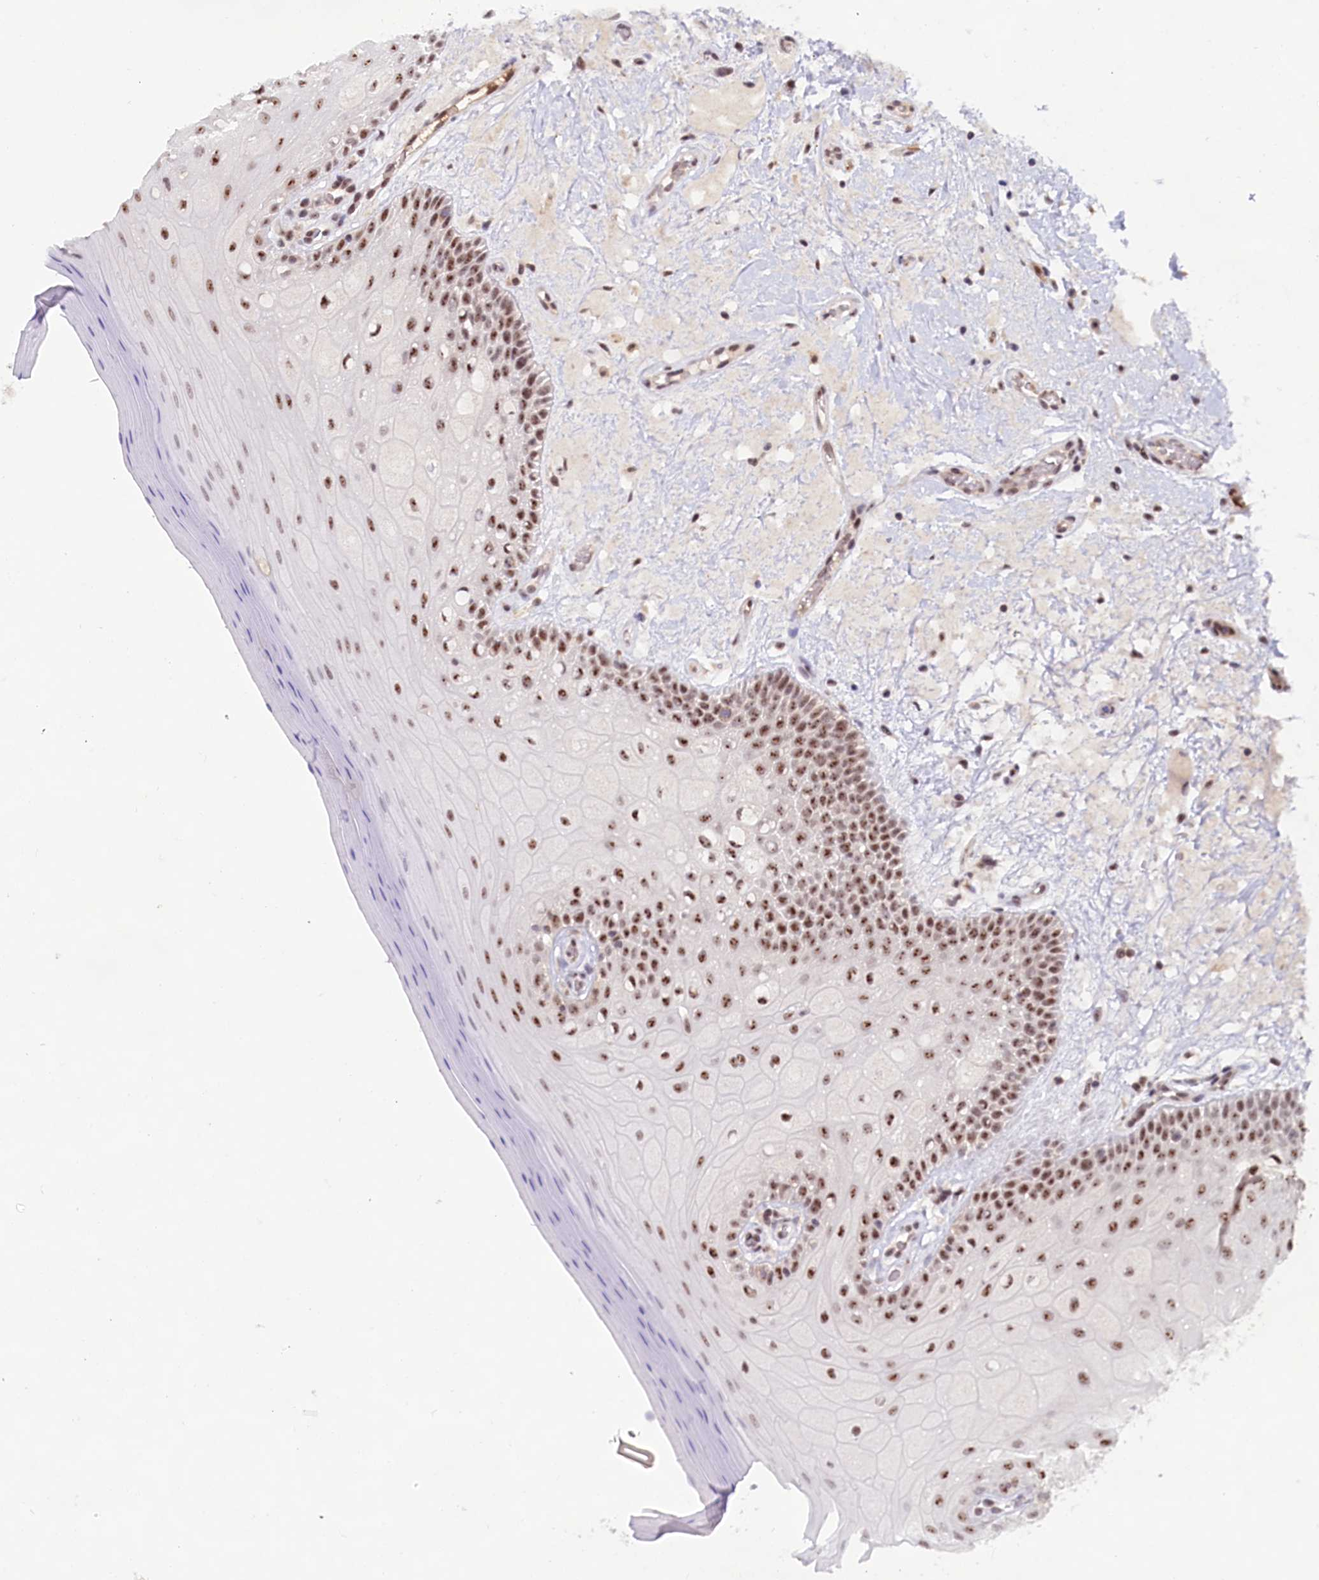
{"staining": {"intensity": "moderate", "quantity": ">75%", "location": "nuclear"}, "tissue": "oral mucosa", "cell_type": "Squamous epithelial cells", "image_type": "normal", "snomed": [{"axis": "morphology", "description": "Normal tissue, NOS"}, {"axis": "topography", "description": "Oral tissue"}, {"axis": "topography", "description": "Tounge, NOS"}], "caption": "Immunohistochemistry (IHC) histopathology image of benign human oral mucosa stained for a protein (brown), which reveals medium levels of moderate nuclear staining in about >75% of squamous epithelial cells.", "gene": "C1D", "patient": {"sex": "male", "age": 47}}